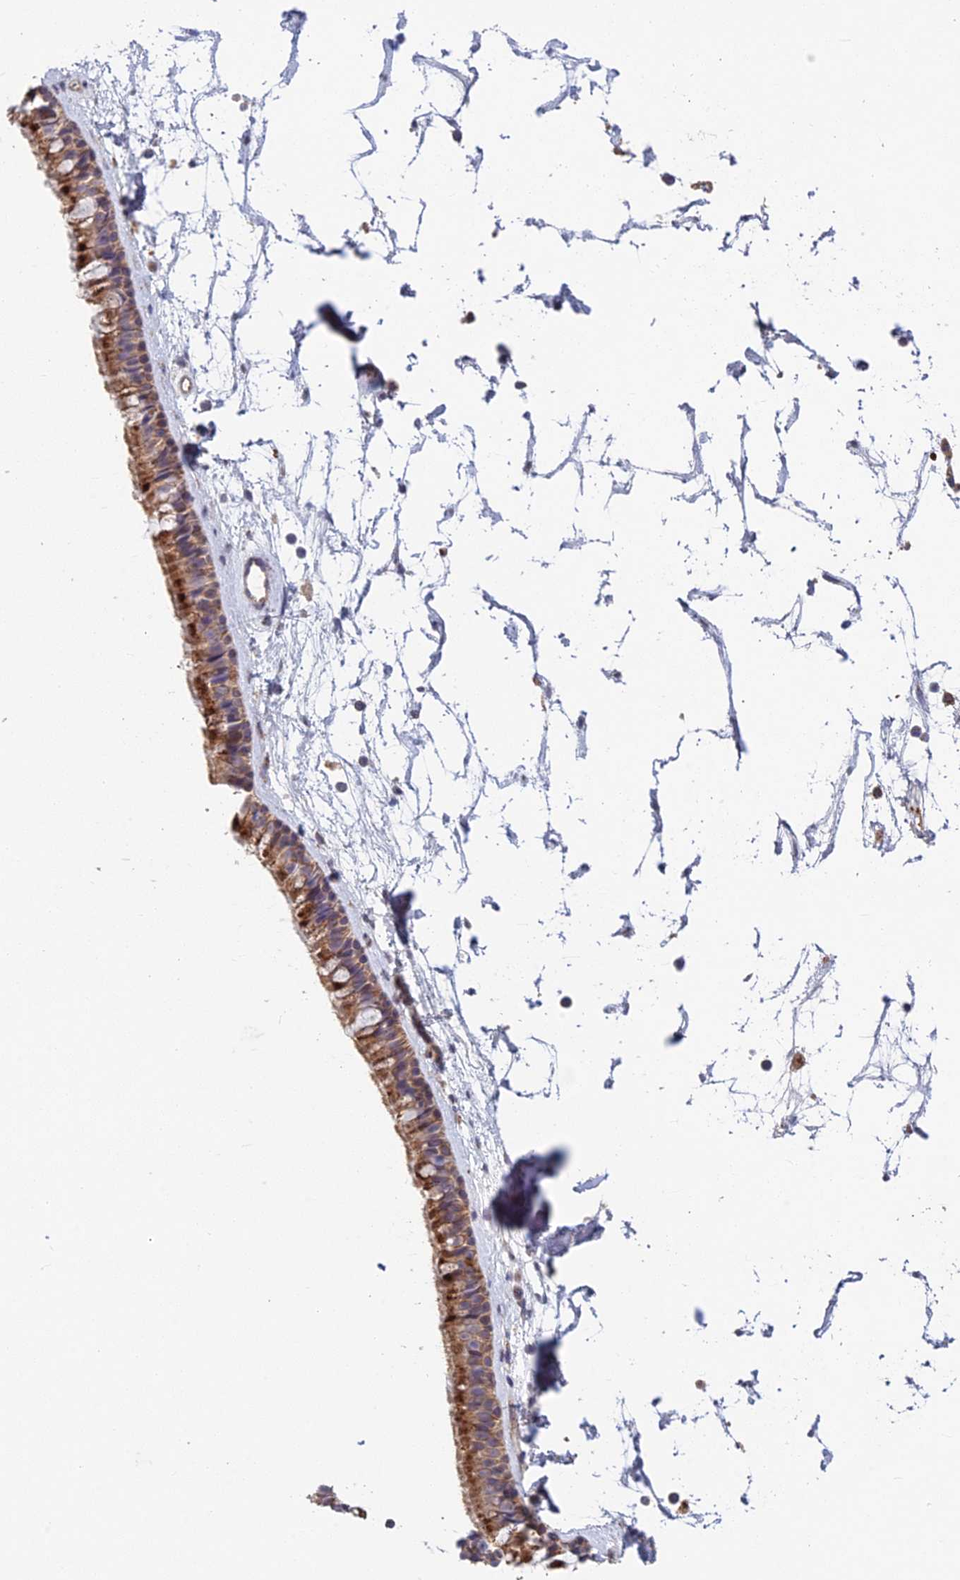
{"staining": {"intensity": "moderate", "quantity": ">75%", "location": "cytoplasmic/membranous"}, "tissue": "nasopharynx", "cell_type": "Respiratory epithelial cells", "image_type": "normal", "snomed": [{"axis": "morphology", "description": "Normal tissue, NOS"}, {"axis": "topography", "description": "Nasopharynx"}], "caption": "An IHC image of normal tissue is shown. Protein staining in brown highlights moderate cytoplasmic/membranous positivity in nasopharynx within respiratory epithelial cells.", "gene": "FOXS1", "patient": {"sex": "male", "age": 64}}